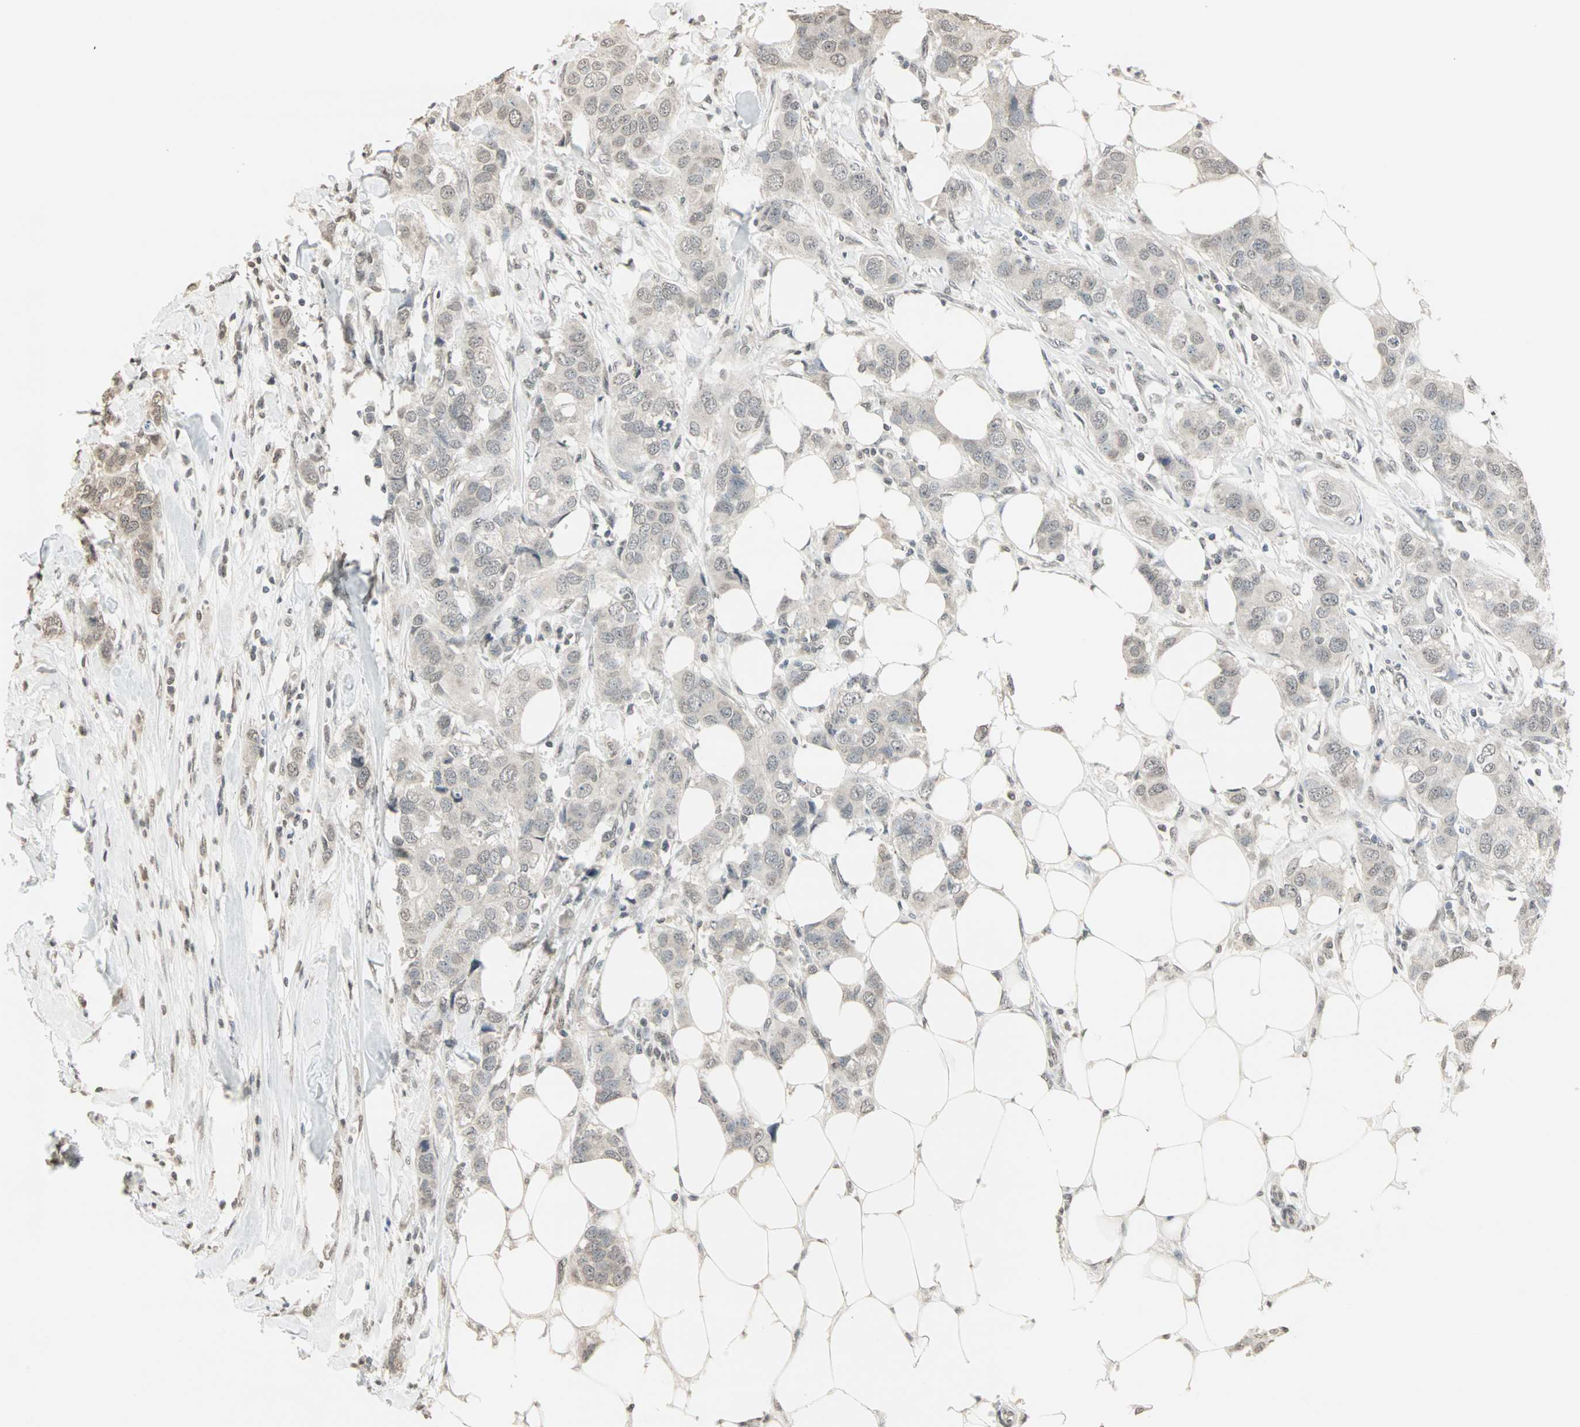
{"staining": {"intensity": "weak", "quantity": "25%-75%", "location": "cytoplasmic/membranous"}, "tissue": "breast cancer", "cell_type": "Tumor cells", "image_type": "cancer", "snomed": [{"axis": "morphology", "description": "Duct carcinoma"}, {"axis": "topography", "description": "Breast"}], "caption": "Weak cytoplasmic/membranous protein positivity is present in about 25%-75% of tumor cells in breast cancer (intraductal carcinoma).", "gene": "CBLC", "patient": {"sex": "female", "age": 50}}